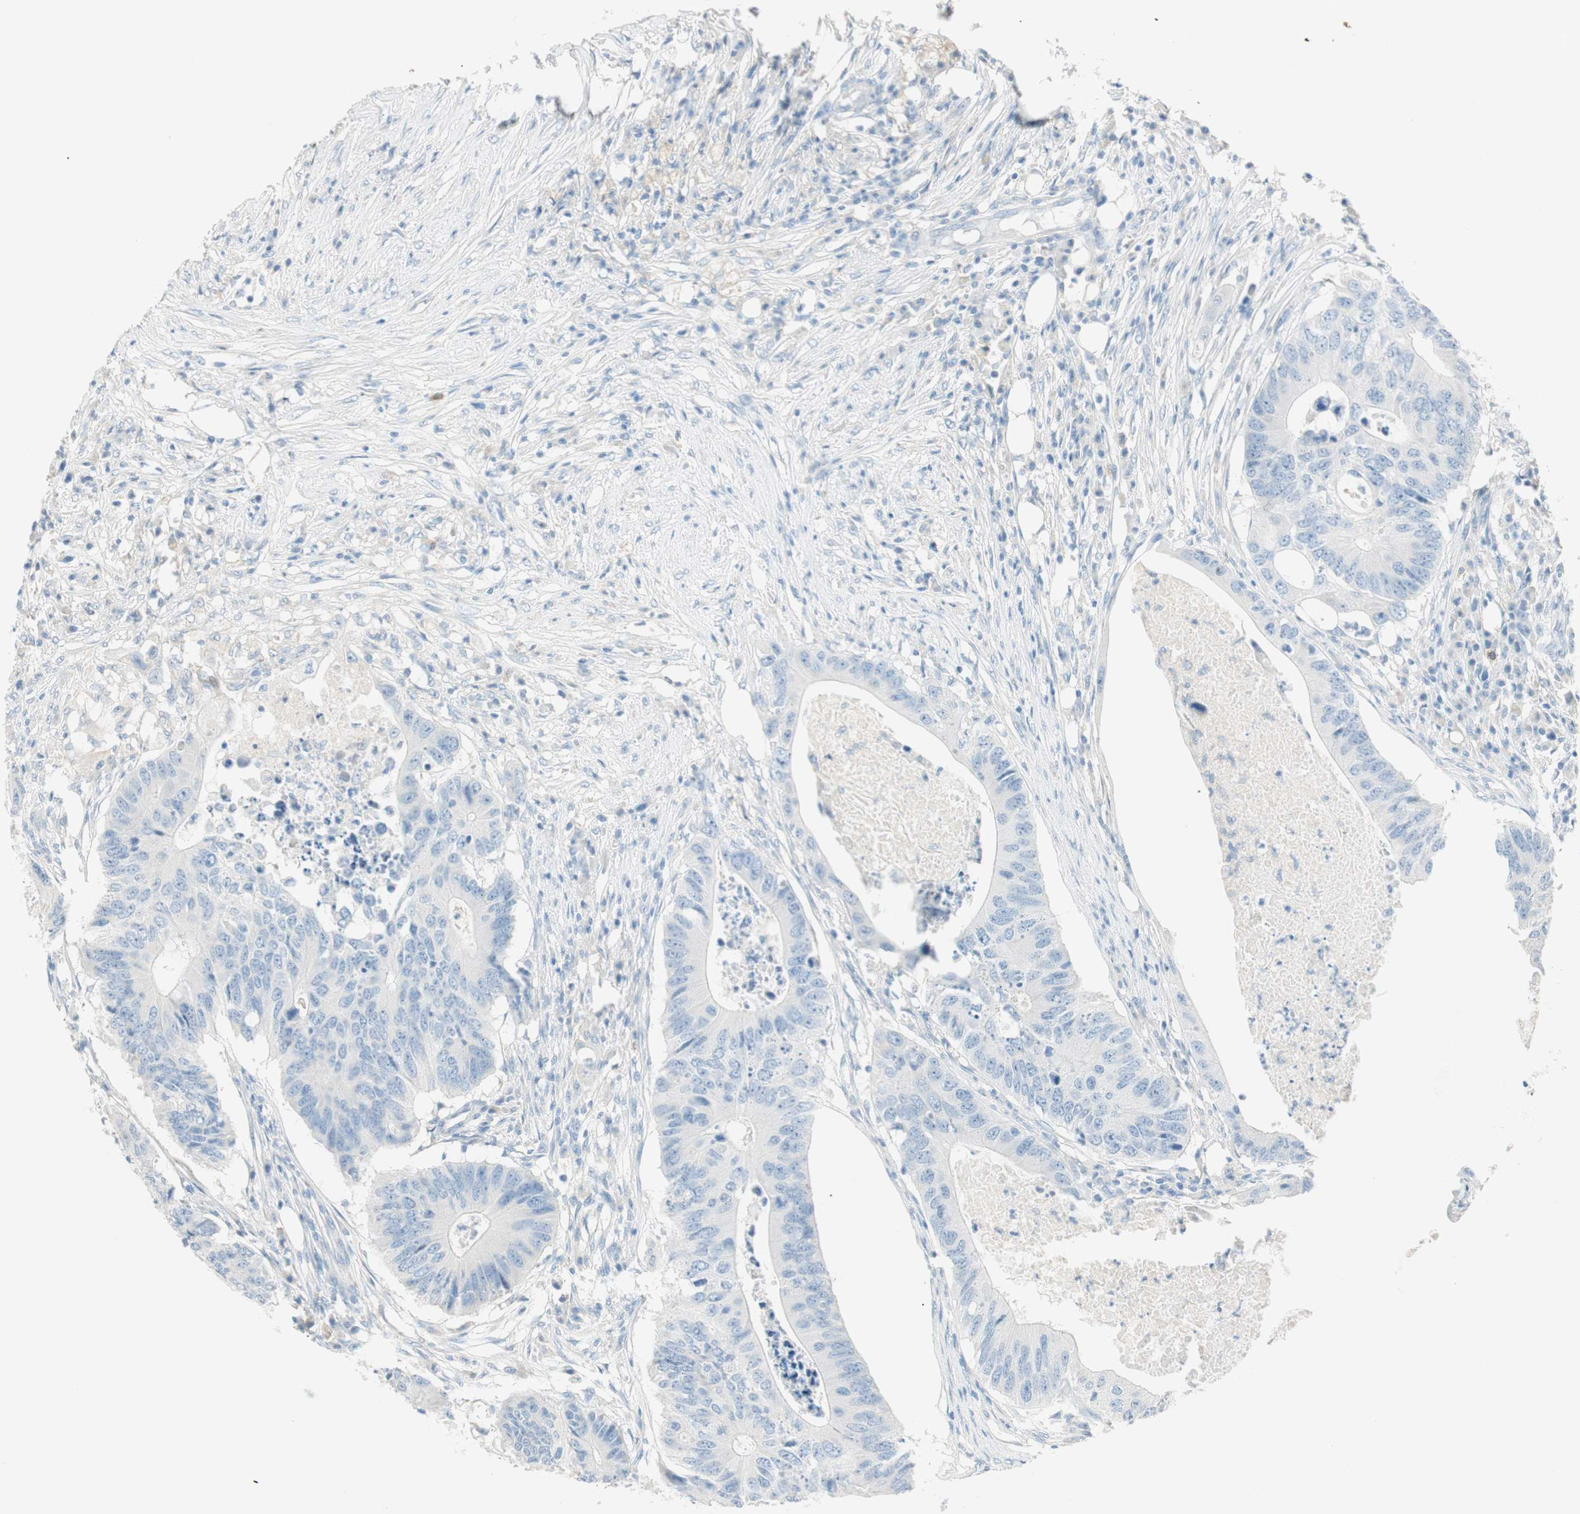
{"staining": {"intensity": "negative", "quantity": "none", "location": "none"}, "tissue": "colorectal cancer", "cell_type": "Tumor cells", "image_type": "cancer", "snomed": [{"axis": "morphology", "description": "Adenocarcinoma, NOS"}, {"axis": "topography", "description": "Colon"}], "caption": "Tumor cells are negative for brown protein staining in colorectal cancer.", "gene": "HPGD", "patient": {"sex": "male", "age": 71}}